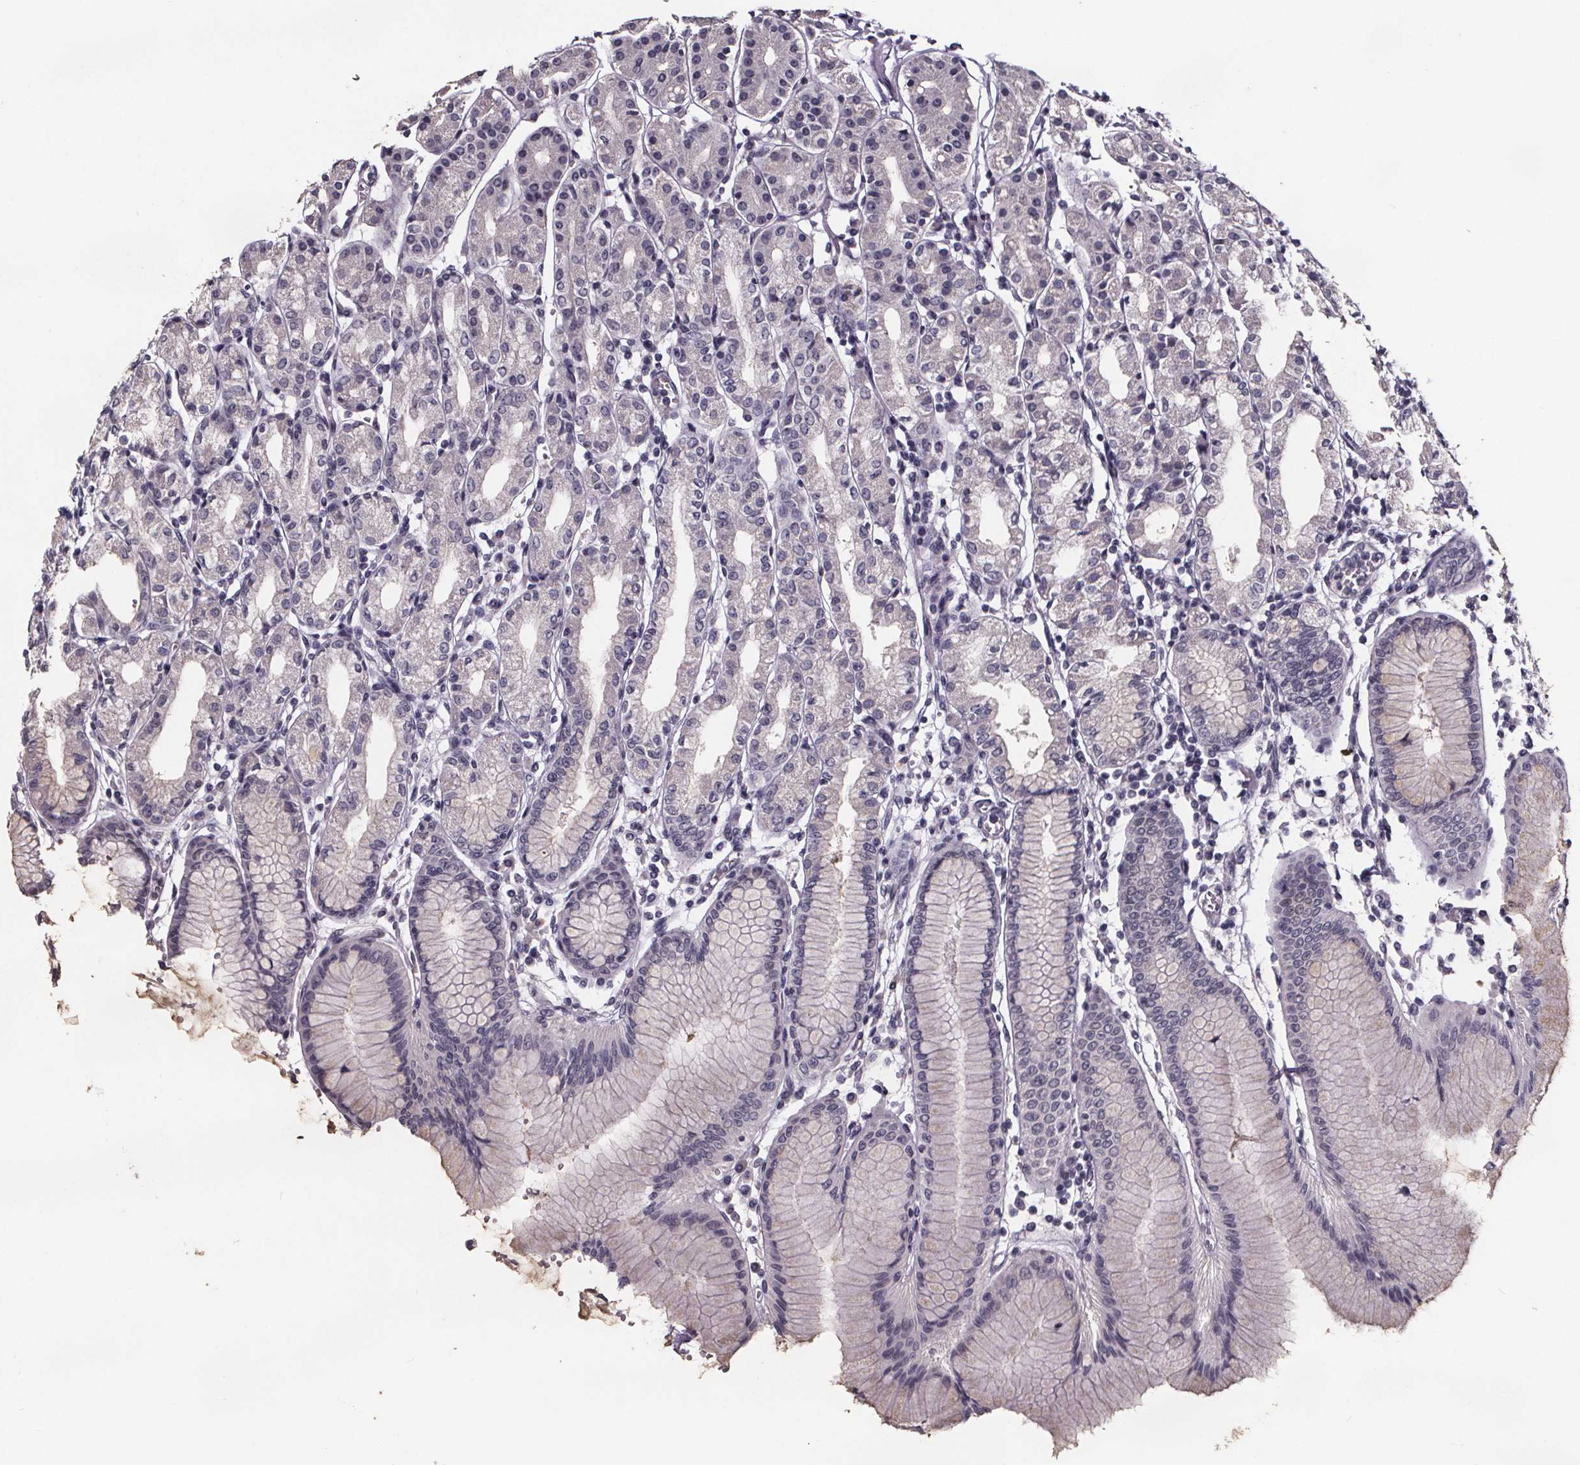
{"staining": {"intensity": "negative", "quantity": "none", "location": "none"}, "tissue": "stomach", "cell_type": "Glandular cells", "image_type": "normal", "snomed": [{"axis": "morphology", "description": "Normal tissue, NOS"}, {"axis": "topography", "description": "Skeletal muscle"}, {"axis": "topography", "description": "Stomach"}], "caption": "An image of human stomach is negative for staining in glandular cells. (Stains: DAB (3,3'-diaminobenzidine) IHC with hematoxylin counter stain, Microscopy: brightfield microscopy at high magnification).", "gene": "AR", "patient": {"sex": "female", "age": 57}}